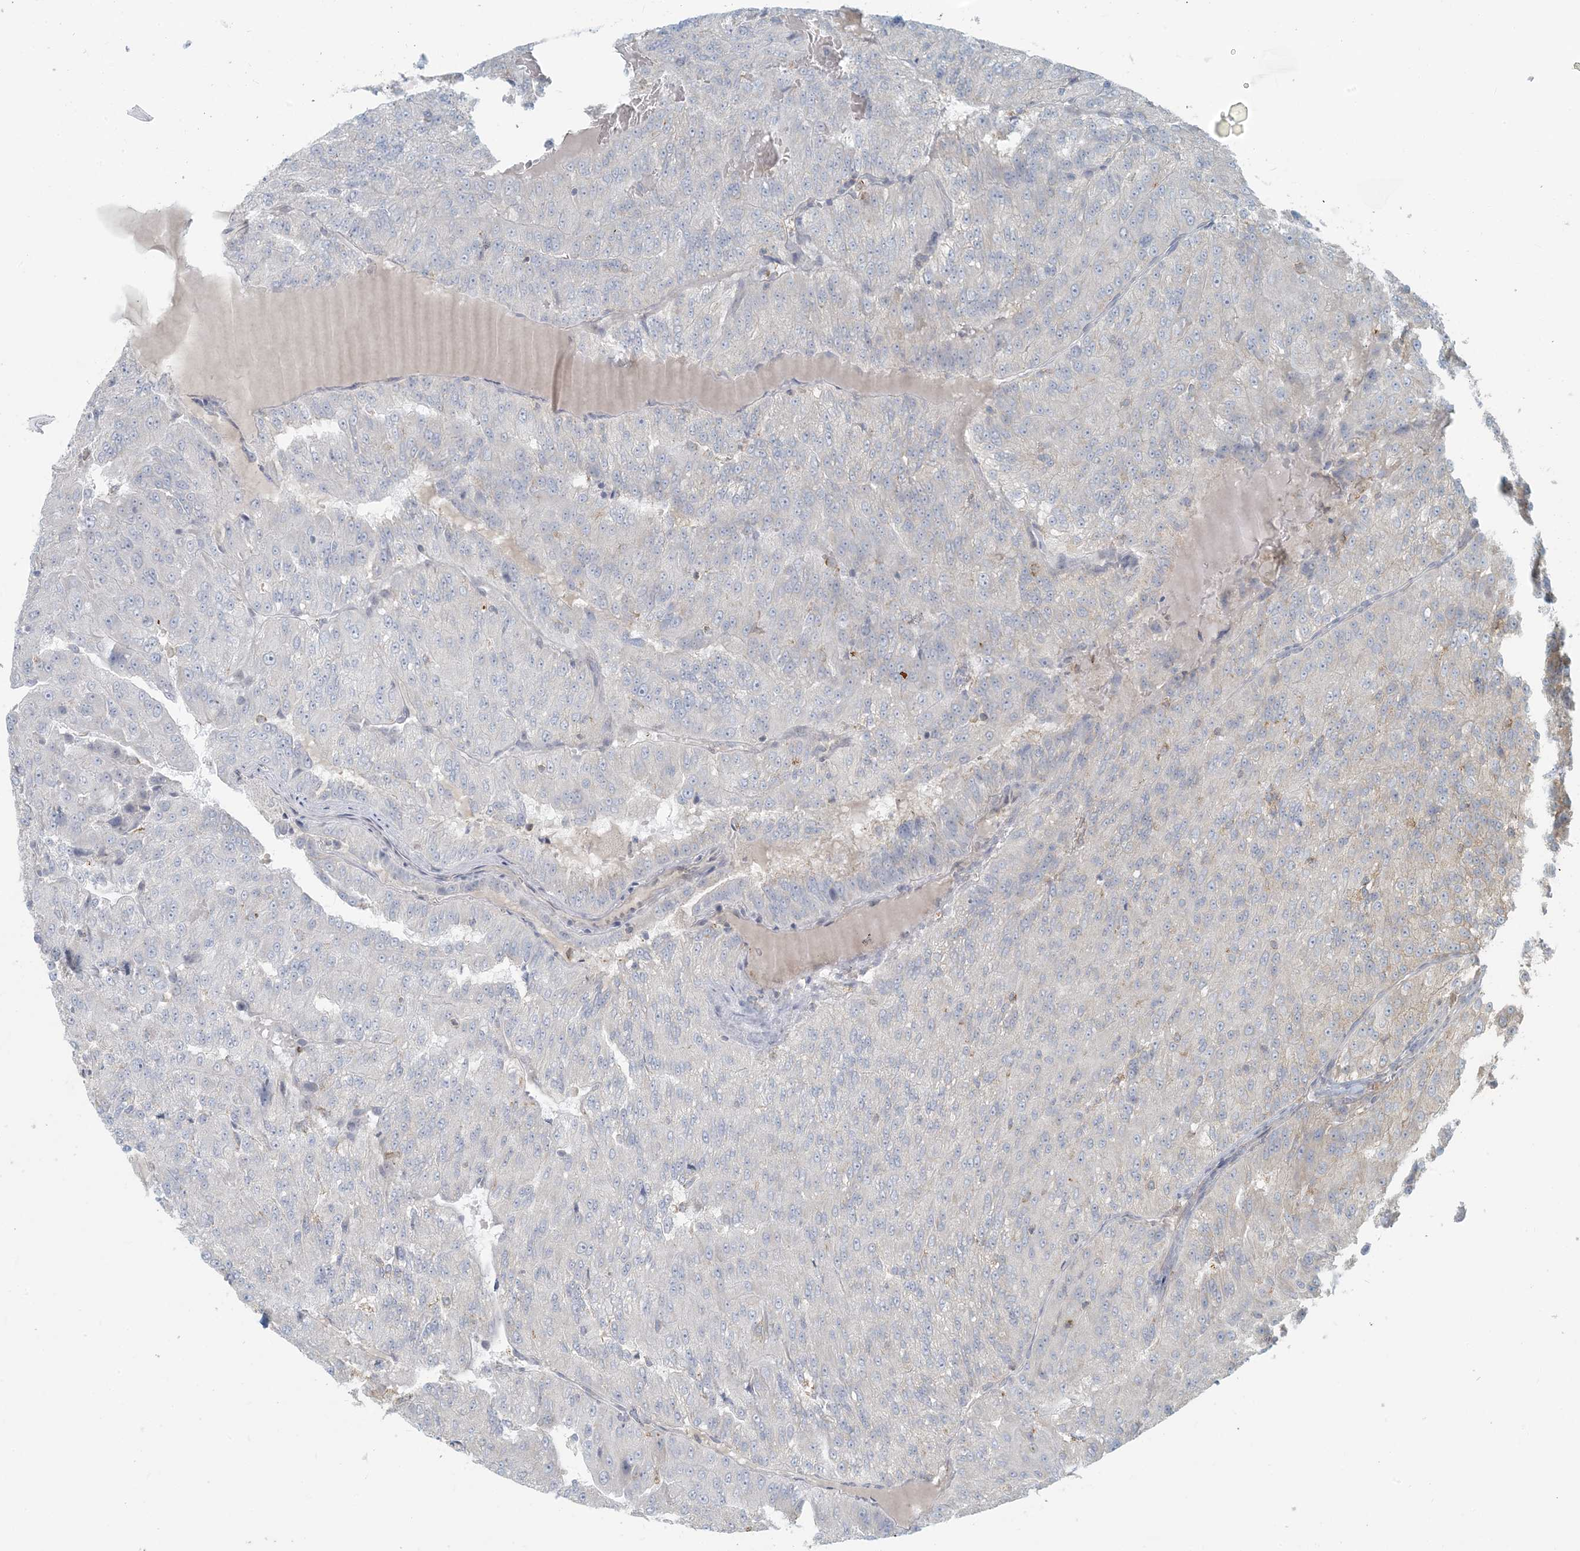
{"staining": {"intensity": "negative", "quantity": "none", "location": "none"}, "tissue": "renal cancer", "cell_type": "Tumor cells", "image_type": "cancer", "snomed": [{"axis": "morphology", "description": "Adenocarcinoma, NOS"}, {"axis": "topography", "description": "Kidney"}], "caption": "Immunohistochemistry of adenocarcinoma (renal) demonstrates no expression in tumor cells.", "gene": "HACL1", "patient": {"sex": "female", "age": 63}}